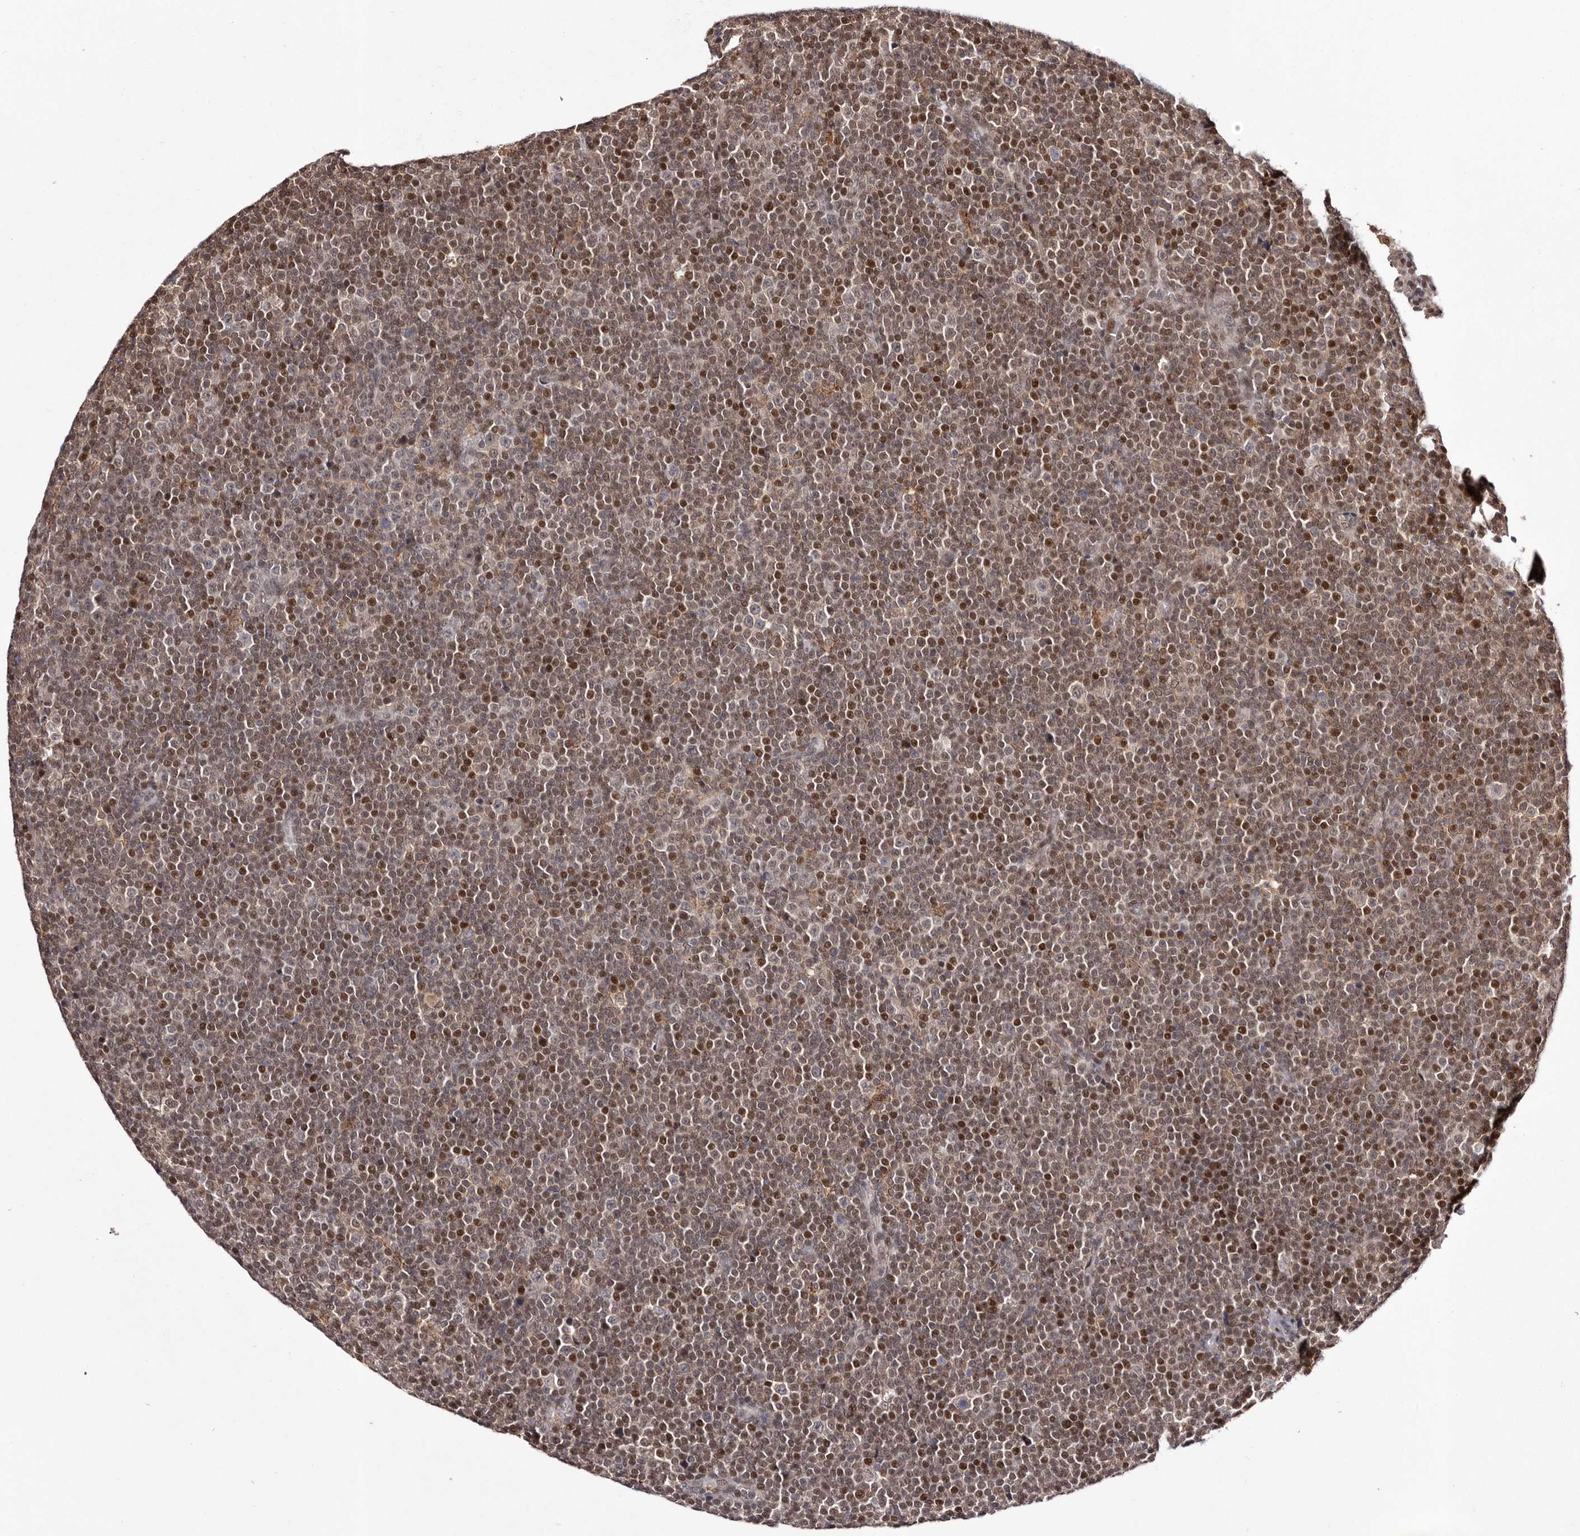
{"staining": {"intensity": "moderate", "quantity": "25%-75%", "location": "nuclear"}, "tissue": "lymphoma", "cell_type": "Tumor cells", "image_type": "cancer", "snomed": [{"axis": "morphology", "description": "Malignant lymphoma, non-Hodgkin's type, Low grade"}, {"axis": "topography", "description": "Lymph node"}], "caption": "About 25%-75% of tumor cells in human malignant lymphoma, non-Hodgkin's type (low-grade) display moderate nuclear protein positivity as visualized by brown immunohistochemical staining.", "gene": "FBXO5", "patient": {"sex": "female", "age": 67}}